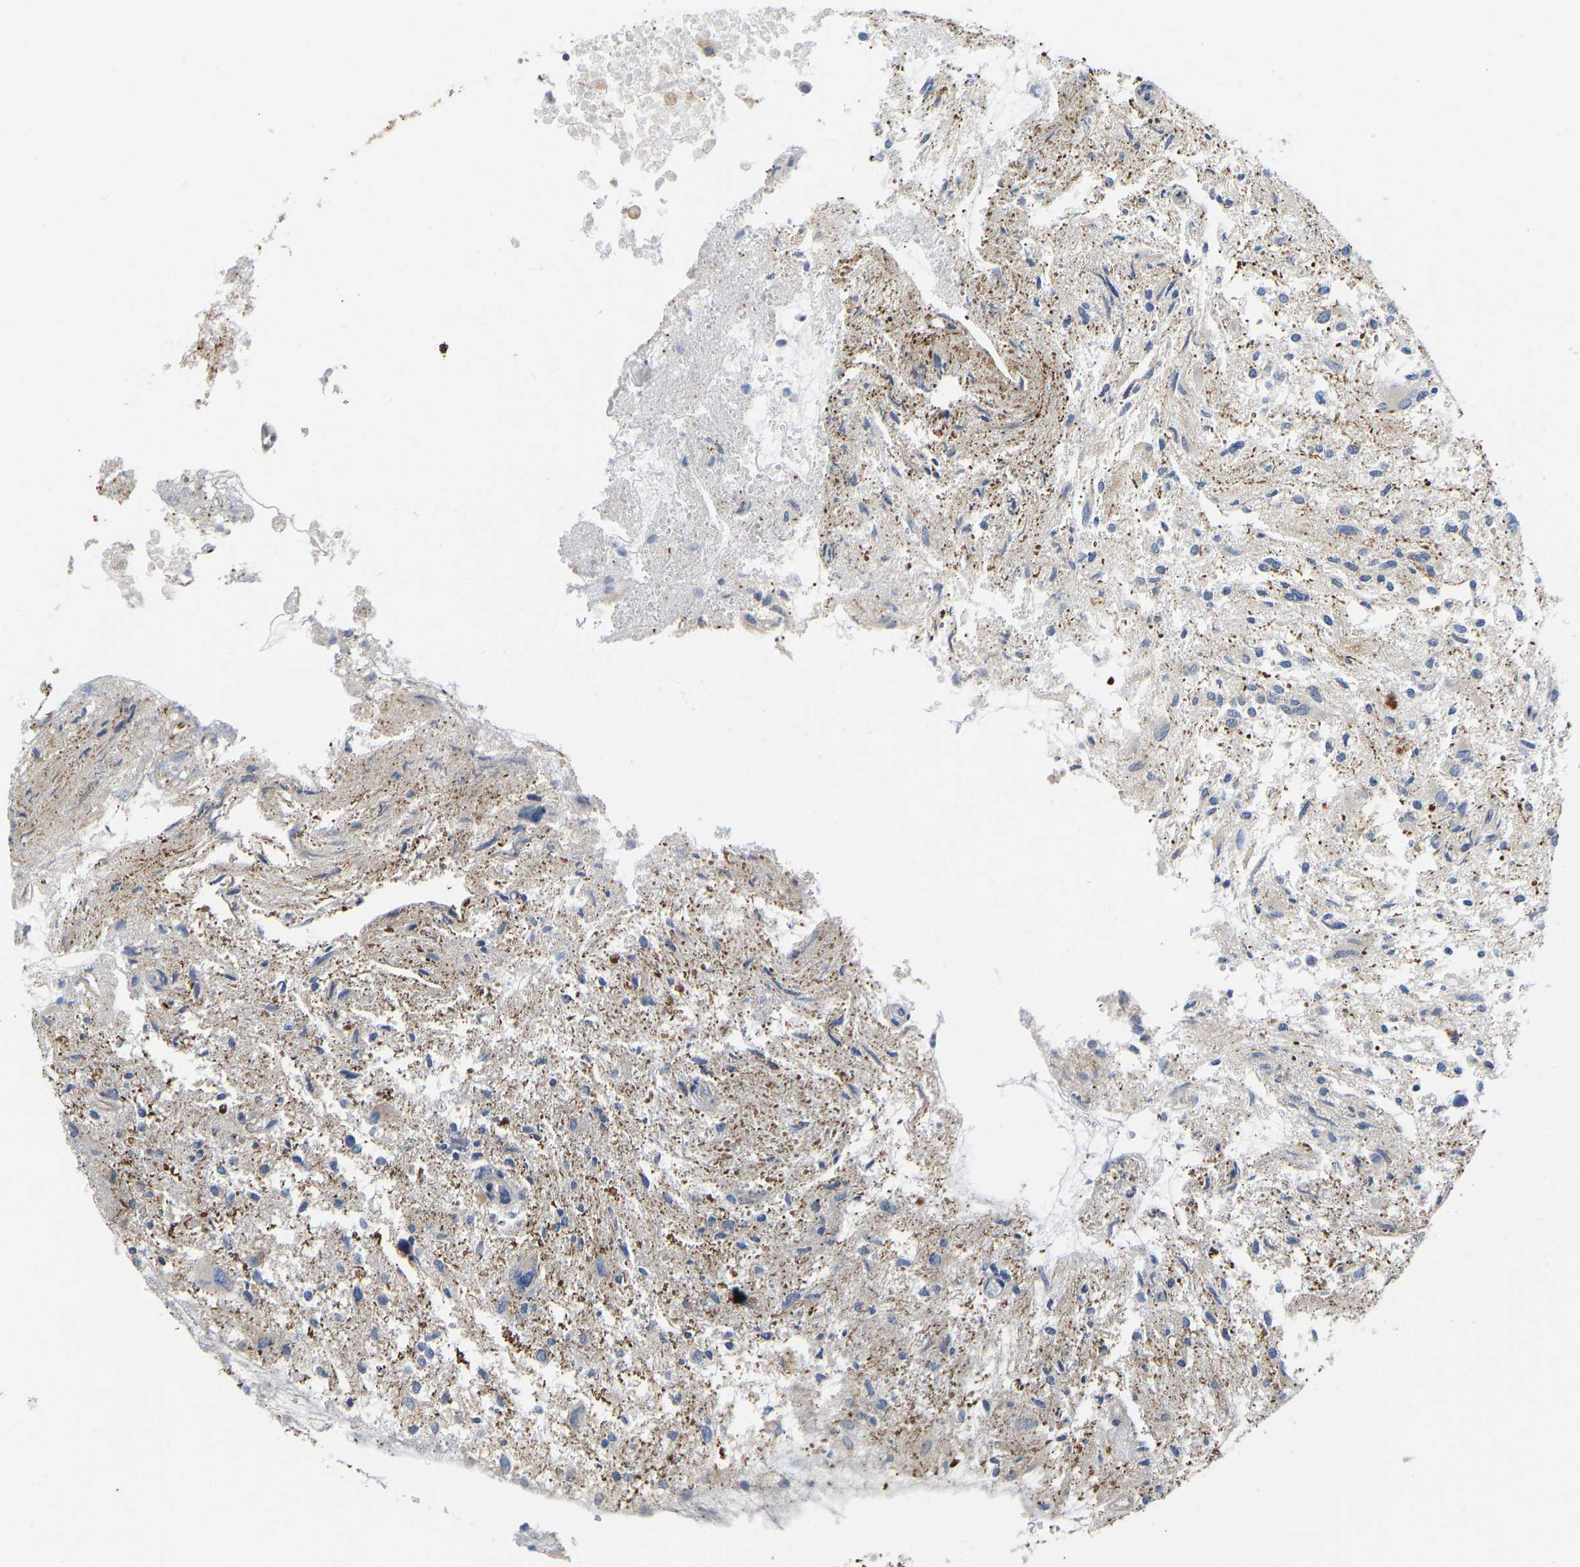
{"staining": {"intensity": "negative", "quantity": "none", "location": "none"}, "tissue": "glioma", "cell_type": "Tumor cells", "image_type": "cancer", "snomed": [{"axis": "morphology", "description": "Glioma, malignant, High grade"}, {"axis": "topography", "description": "Brain"}], "caption": "IHC histopathology image of neoplastic tissue: glioma stained with DAB reveals no significant protein staining in tumor cells.", "gene": "BEND3", "patient": {"sex": "female", "age": 59}}